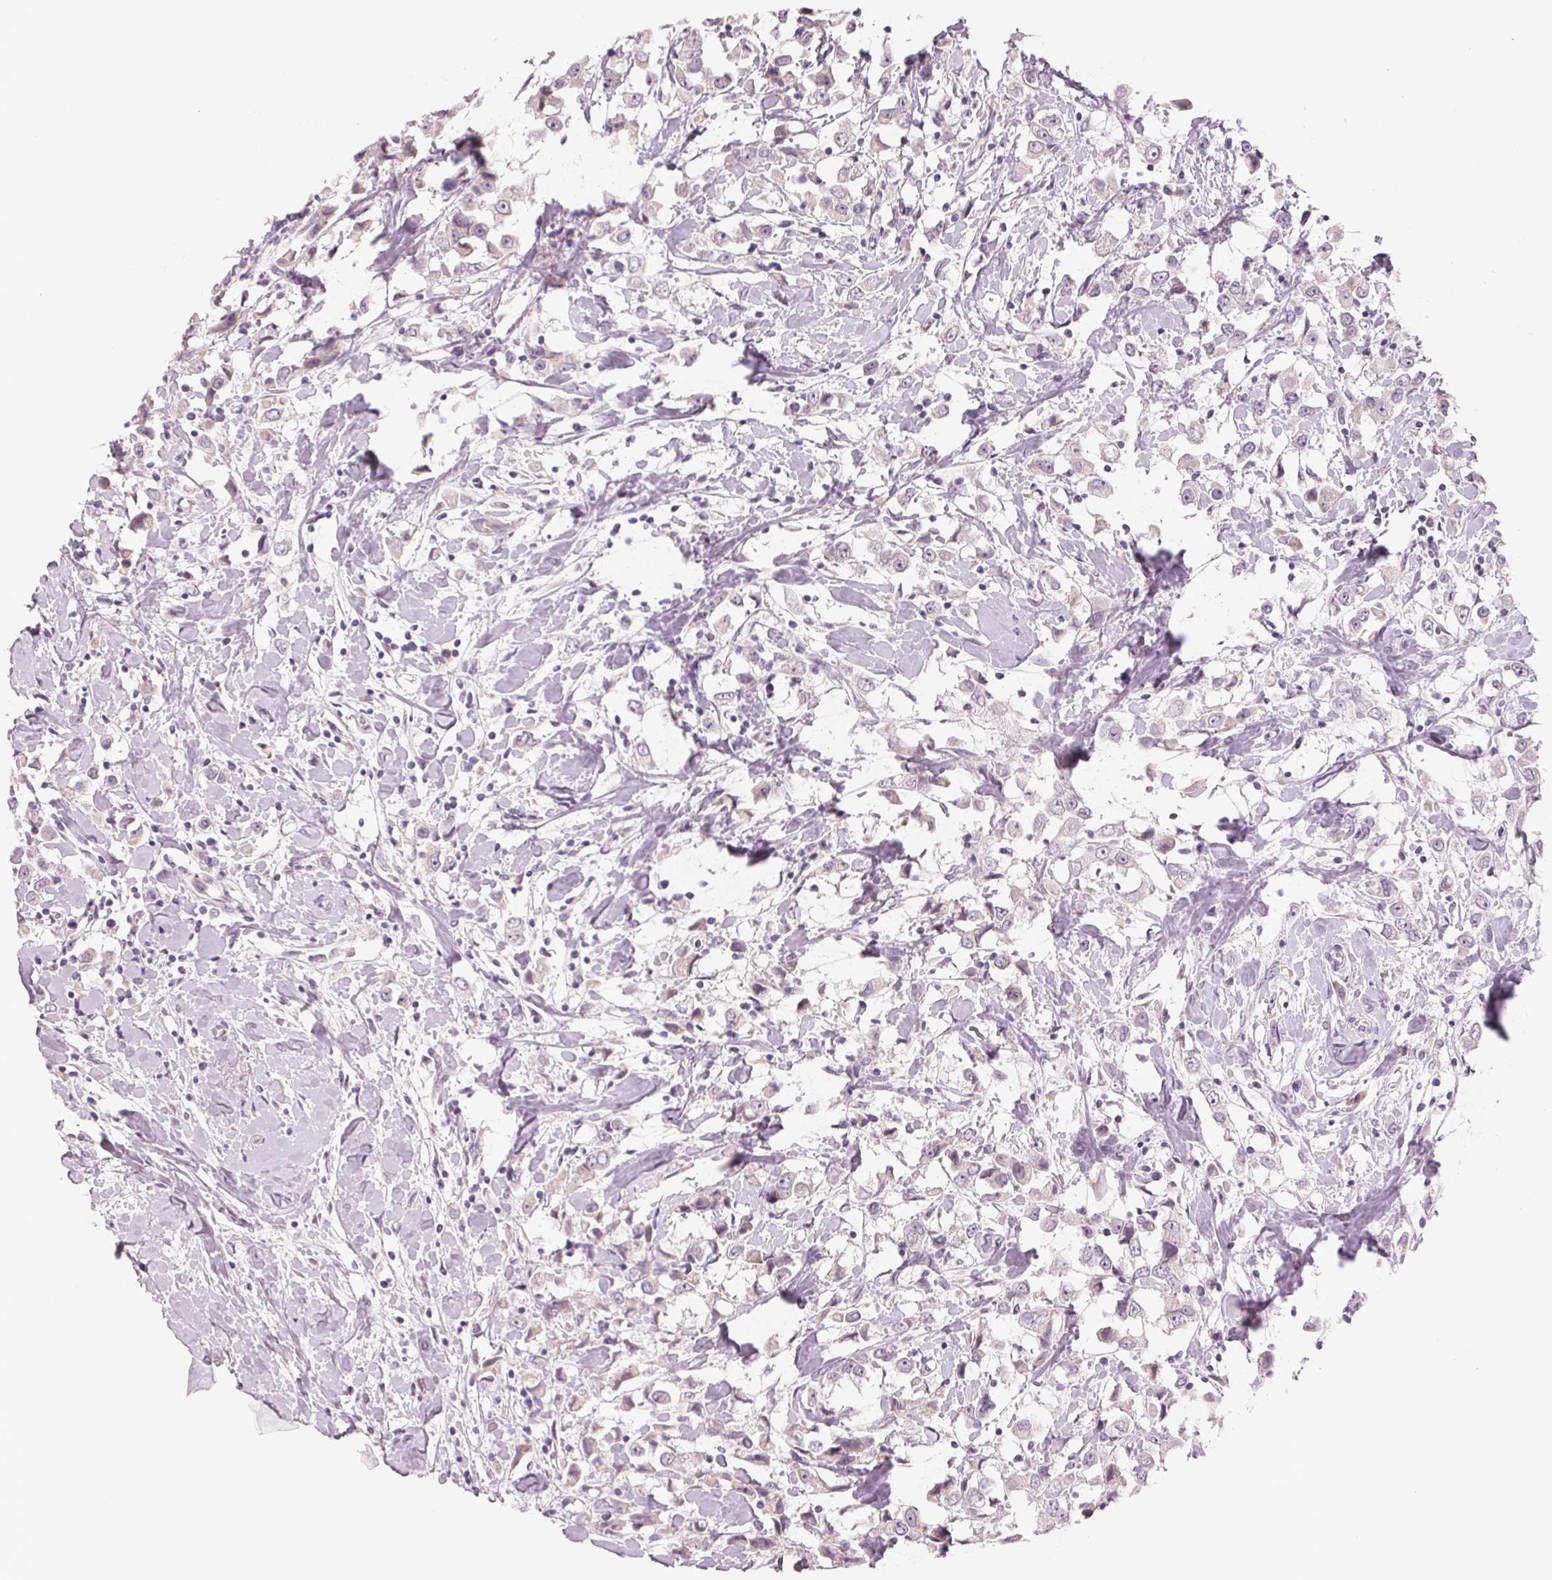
{"staining": {"intensity": "negative", "quantity": "none", "location": "none"}, "tissue": "breast cancer", "cell_type": "Tumor cells", "image_type": "cancer", "snomed": [{"axis": "morphology", "description": "Duct carcinoma"}, {"axis": "topography", "description": "Breast"}], "caption": "High magnification brightfield microscopy of infiltrating ductal carcinoma (breast) stained with DAB (brown) and counterstained with hematoxylin (blue): tumor cells show no significant staining.", "gene": "ADAM20", "patient": {"sex": "female", "age": 61}}